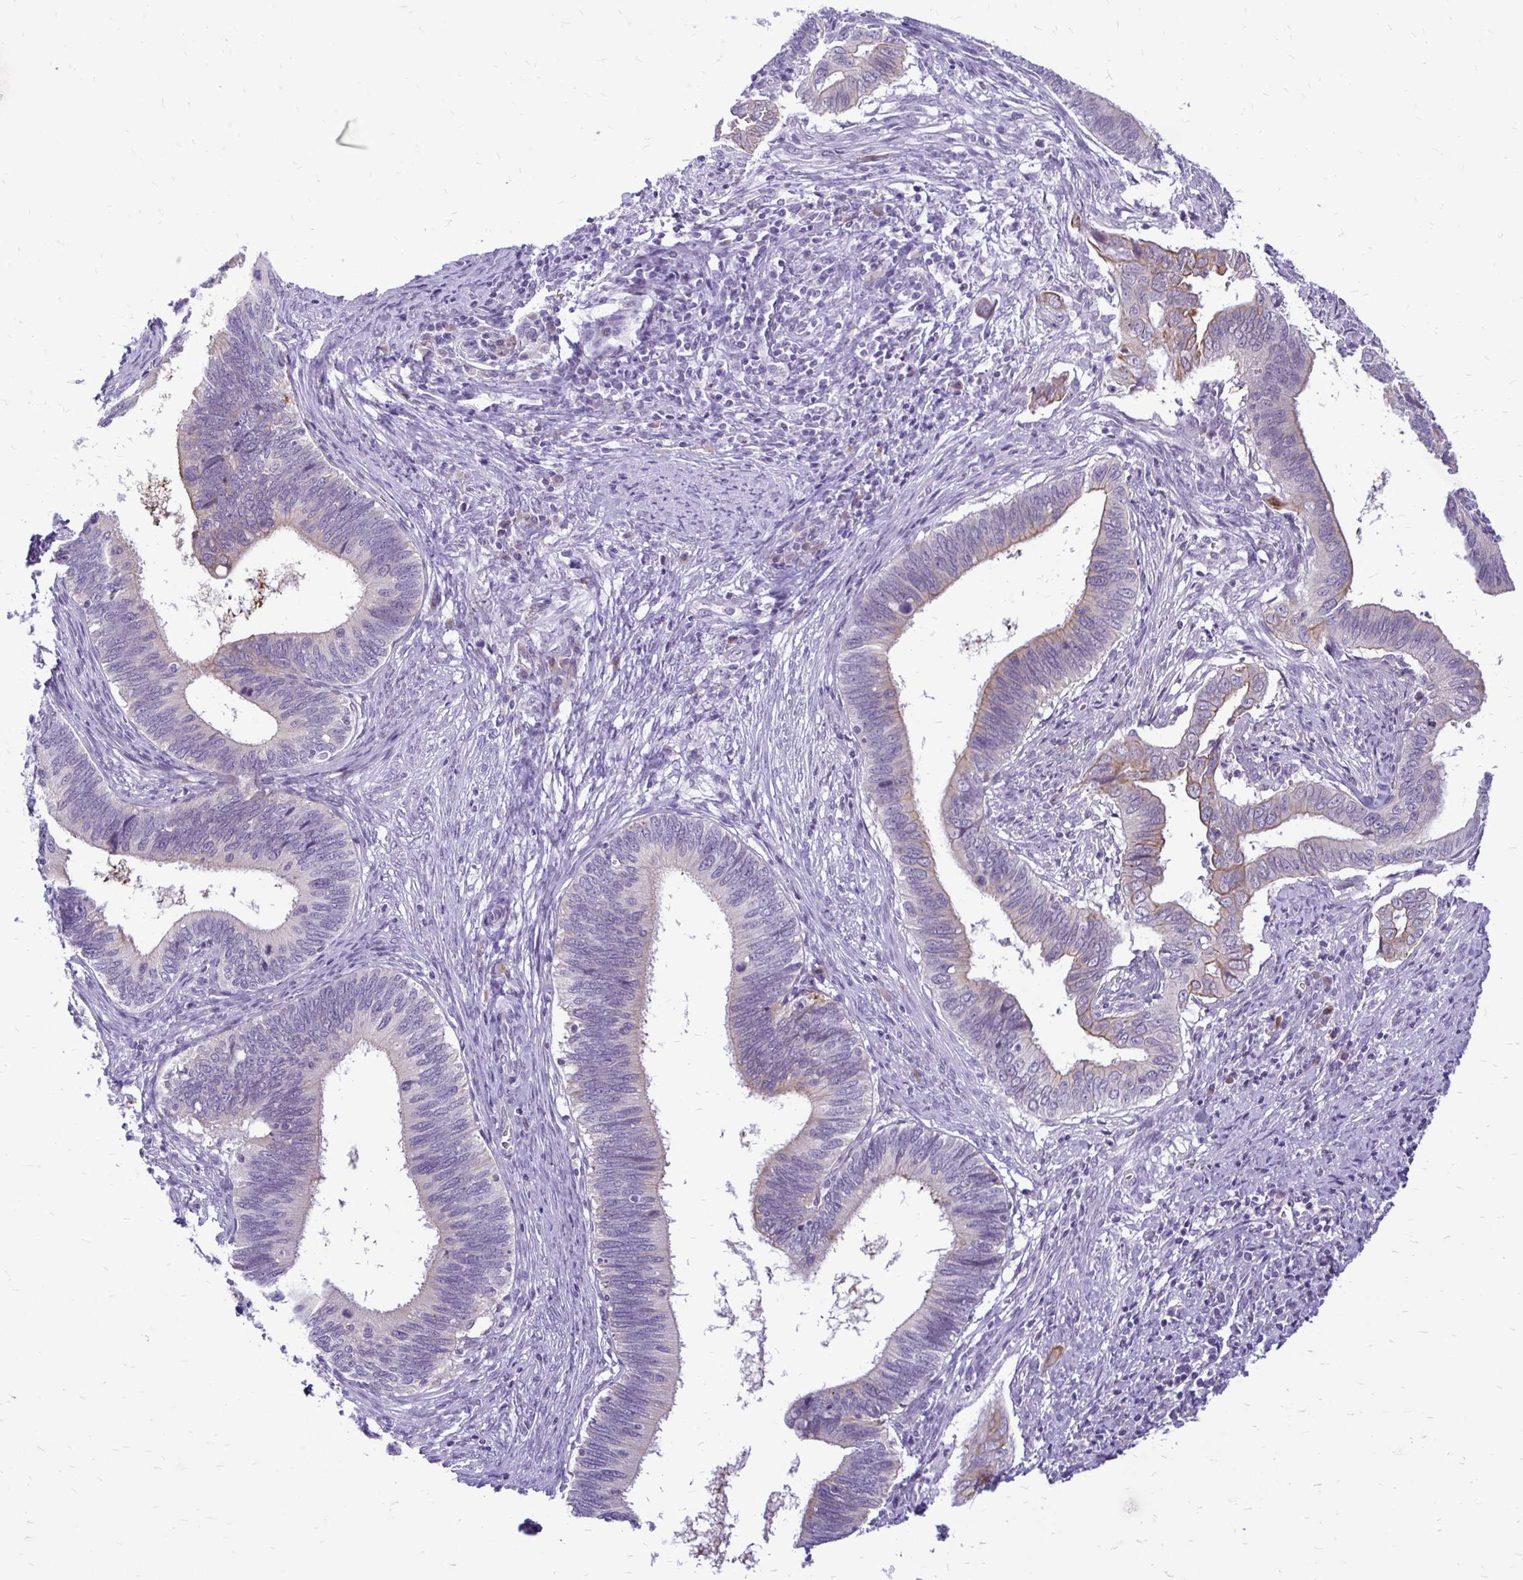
{"staining": {"intensity": "moderate", "quantity": "<25%", "location": "cytoplasmic/membranous"}, "tissue": "cervical cancer", "cell_type": "Tumor cells", "image_type": "cancer", "snomed": [{"axis": "morphology", "description": "Adenocarcinoma, NOS"}, {"axis": "topography", "description": "Cervix"}], "caption": "Immunohistochemical staining of human cervical cancer demonstrates moderate cytoplasmic/membranous protein expression in approximately <25% of tumor cells.", "gene": "EPYC", "patient": {"sex": "female", "age": 42}}